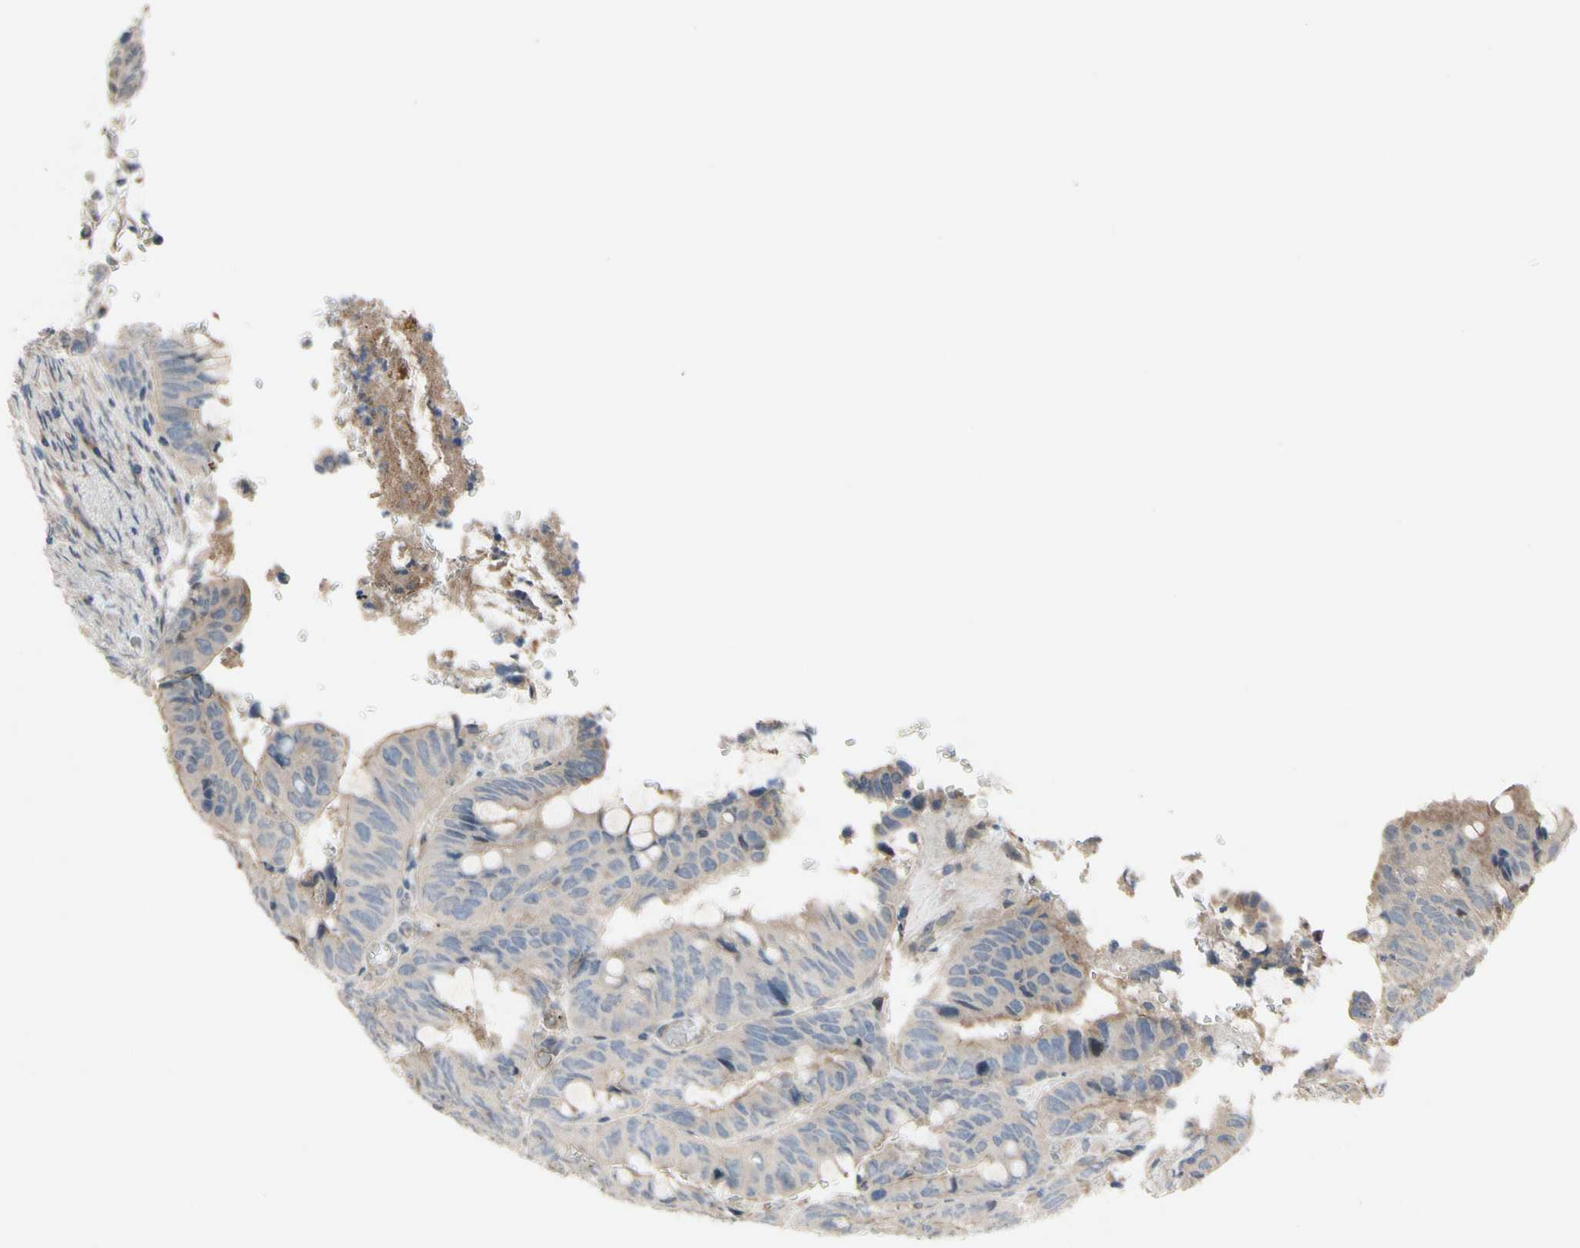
{"staining": {"intensity": "weak", "quantity": "25%-75%", "location": "cytoplasmic/membranous"}, "tissue": "colorectal cancer", "cell_type": "Tumor cells", "image_type": "cancer", "snomed": [{"axis": "morphology", "description": "Normal tissue, NOS"}, {"axis": "morphology", "description": "Adenocarcinoma, NOS"}, {"axis": "topography", "description": "Rectum"}, {"axis": "topography", "description": "Peripheral nerve tissue"}], "caption": "This is a histology image of immunohistochemistry (IHC) staining of colorectal cancer, which shows weak positivity in the cytoplasmic/membranous of tumor cells.", "gene": "ICAM5", "patient": {"sex": "male", "age": 92}}